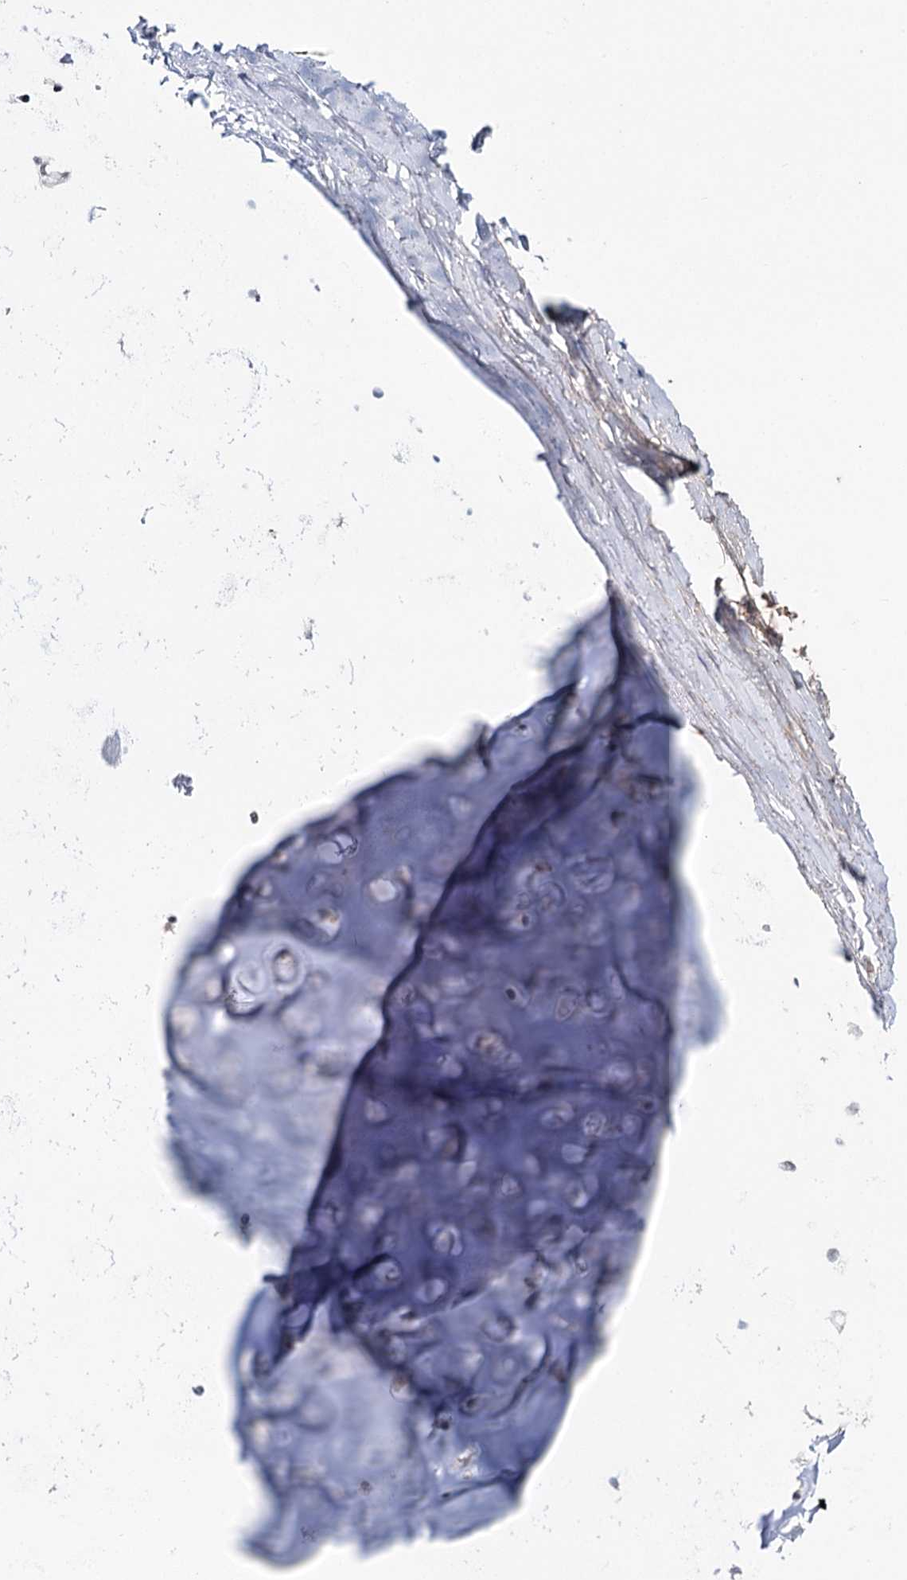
{"staining": {"intensity": "negative", "quantity": "none", "location": "none"}, "tissue": "adipose tissue", "cell_type": "Adipocytes", "image_type": "normal", "snomed": [{"axis": "morphology", "description": "Normal tissue, NOS"}, {"axis": "topography", "description": "Lymph node"}, {"axis": "topography", "description": "Bronchus"}], "caption": "This is a histopathology image of immunohistochemistry (IHC) staining of benign adipose tissue, which shows no positivity in adipocytes.", "gene": "PKP4", "patient": {"sex": "male", "age": 63}}